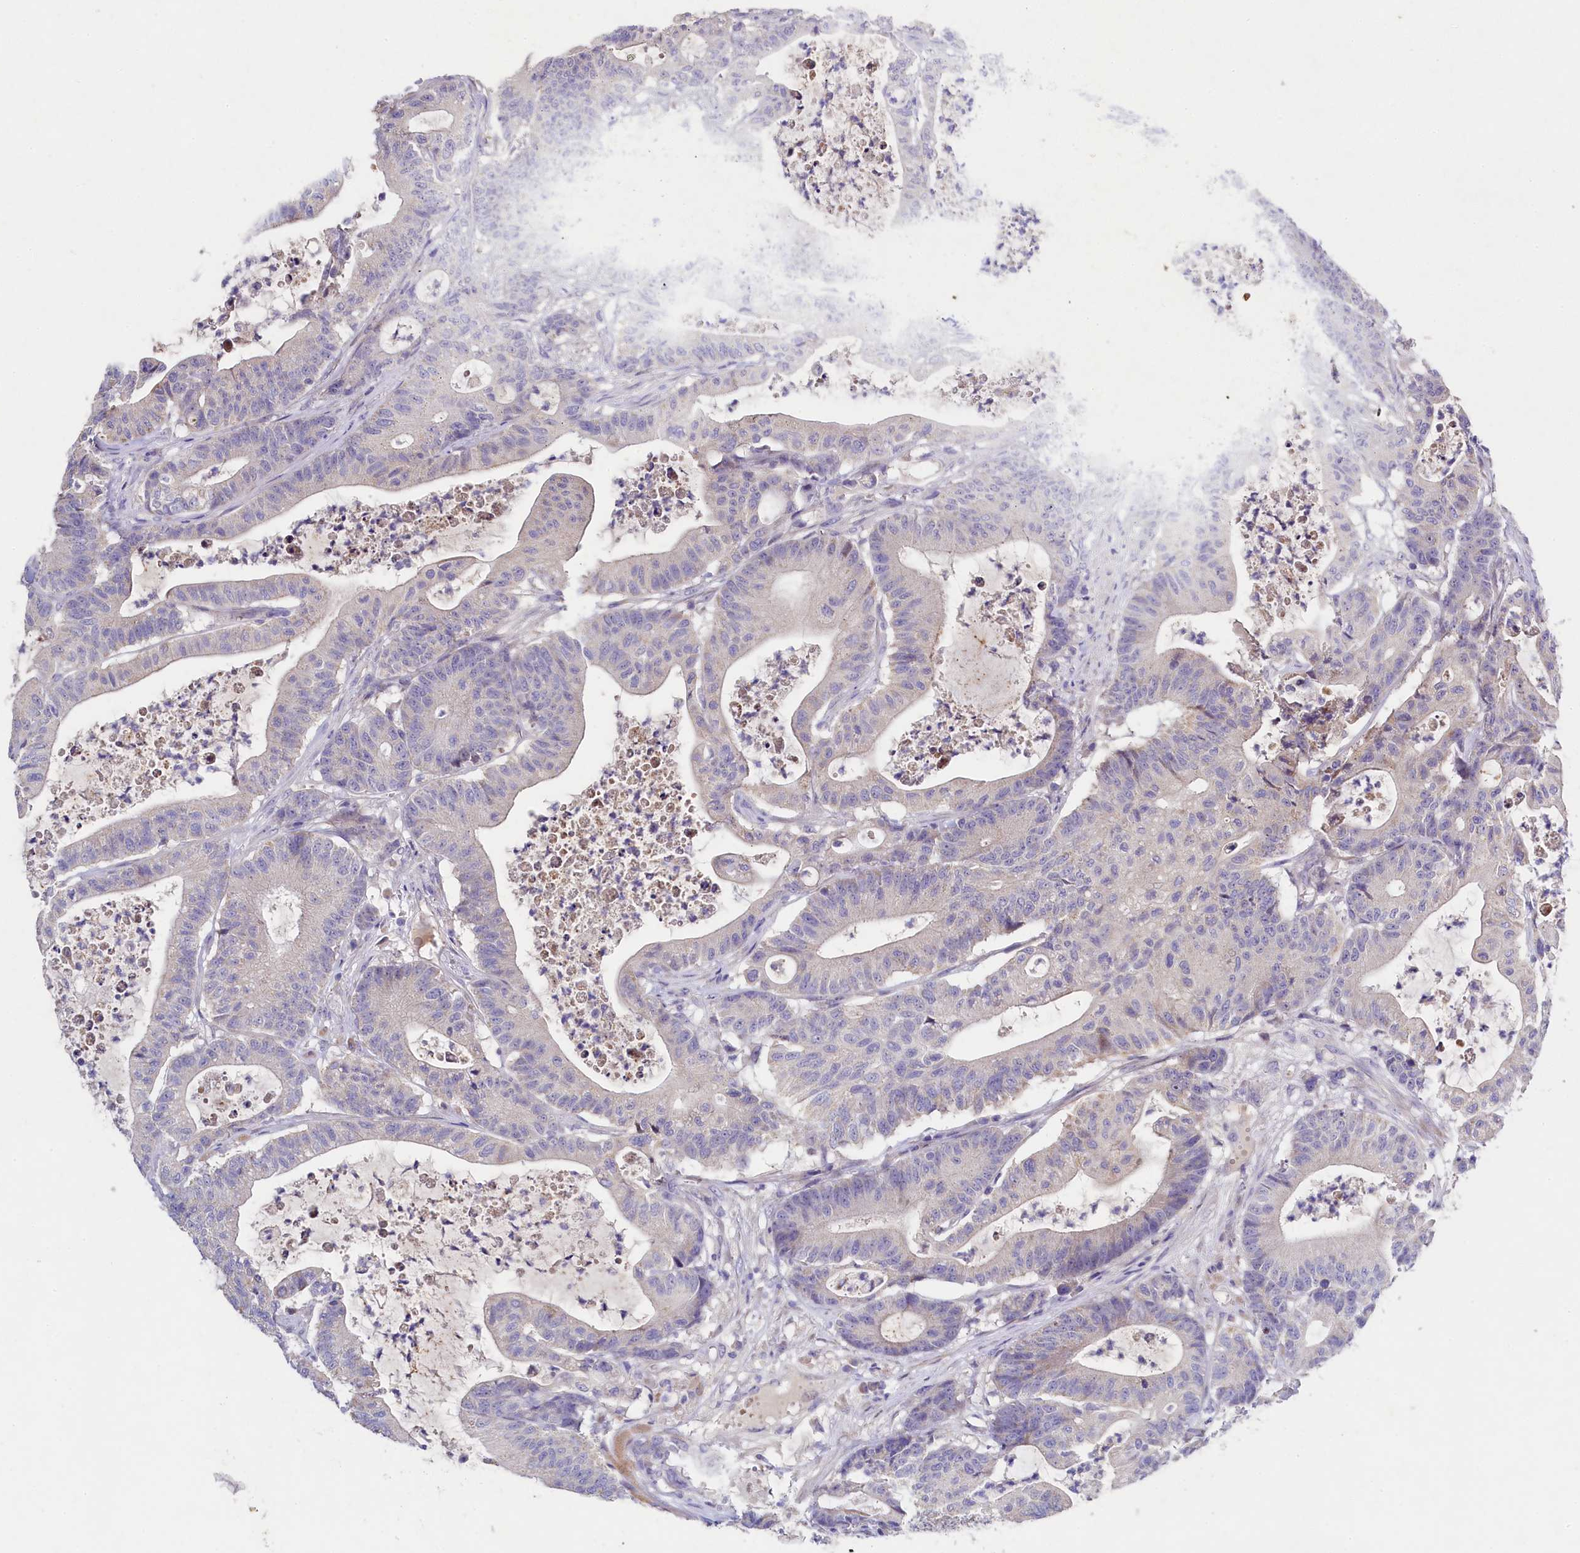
{"staining": {"intensity": "negative", "quantity": "none", "location": "none"}, "tissue": "colorectal cancer", "cell_type": "Tumor cells", "image_type": "cancer", "snomed": [{"axis": "morphology", "description": "Adenocarcinoma, NOS"}, {"axis": "topography", "description": "Colon"}], "caption": "An image of human adenocarcinoma (colorectal) is negative for staining in tumor cells. (DAB immunohistochemistry visualized using brightfield microscopy, high magnification).", "gene": "FXYD6", "patient": {"sex": "female", "age": 84}}